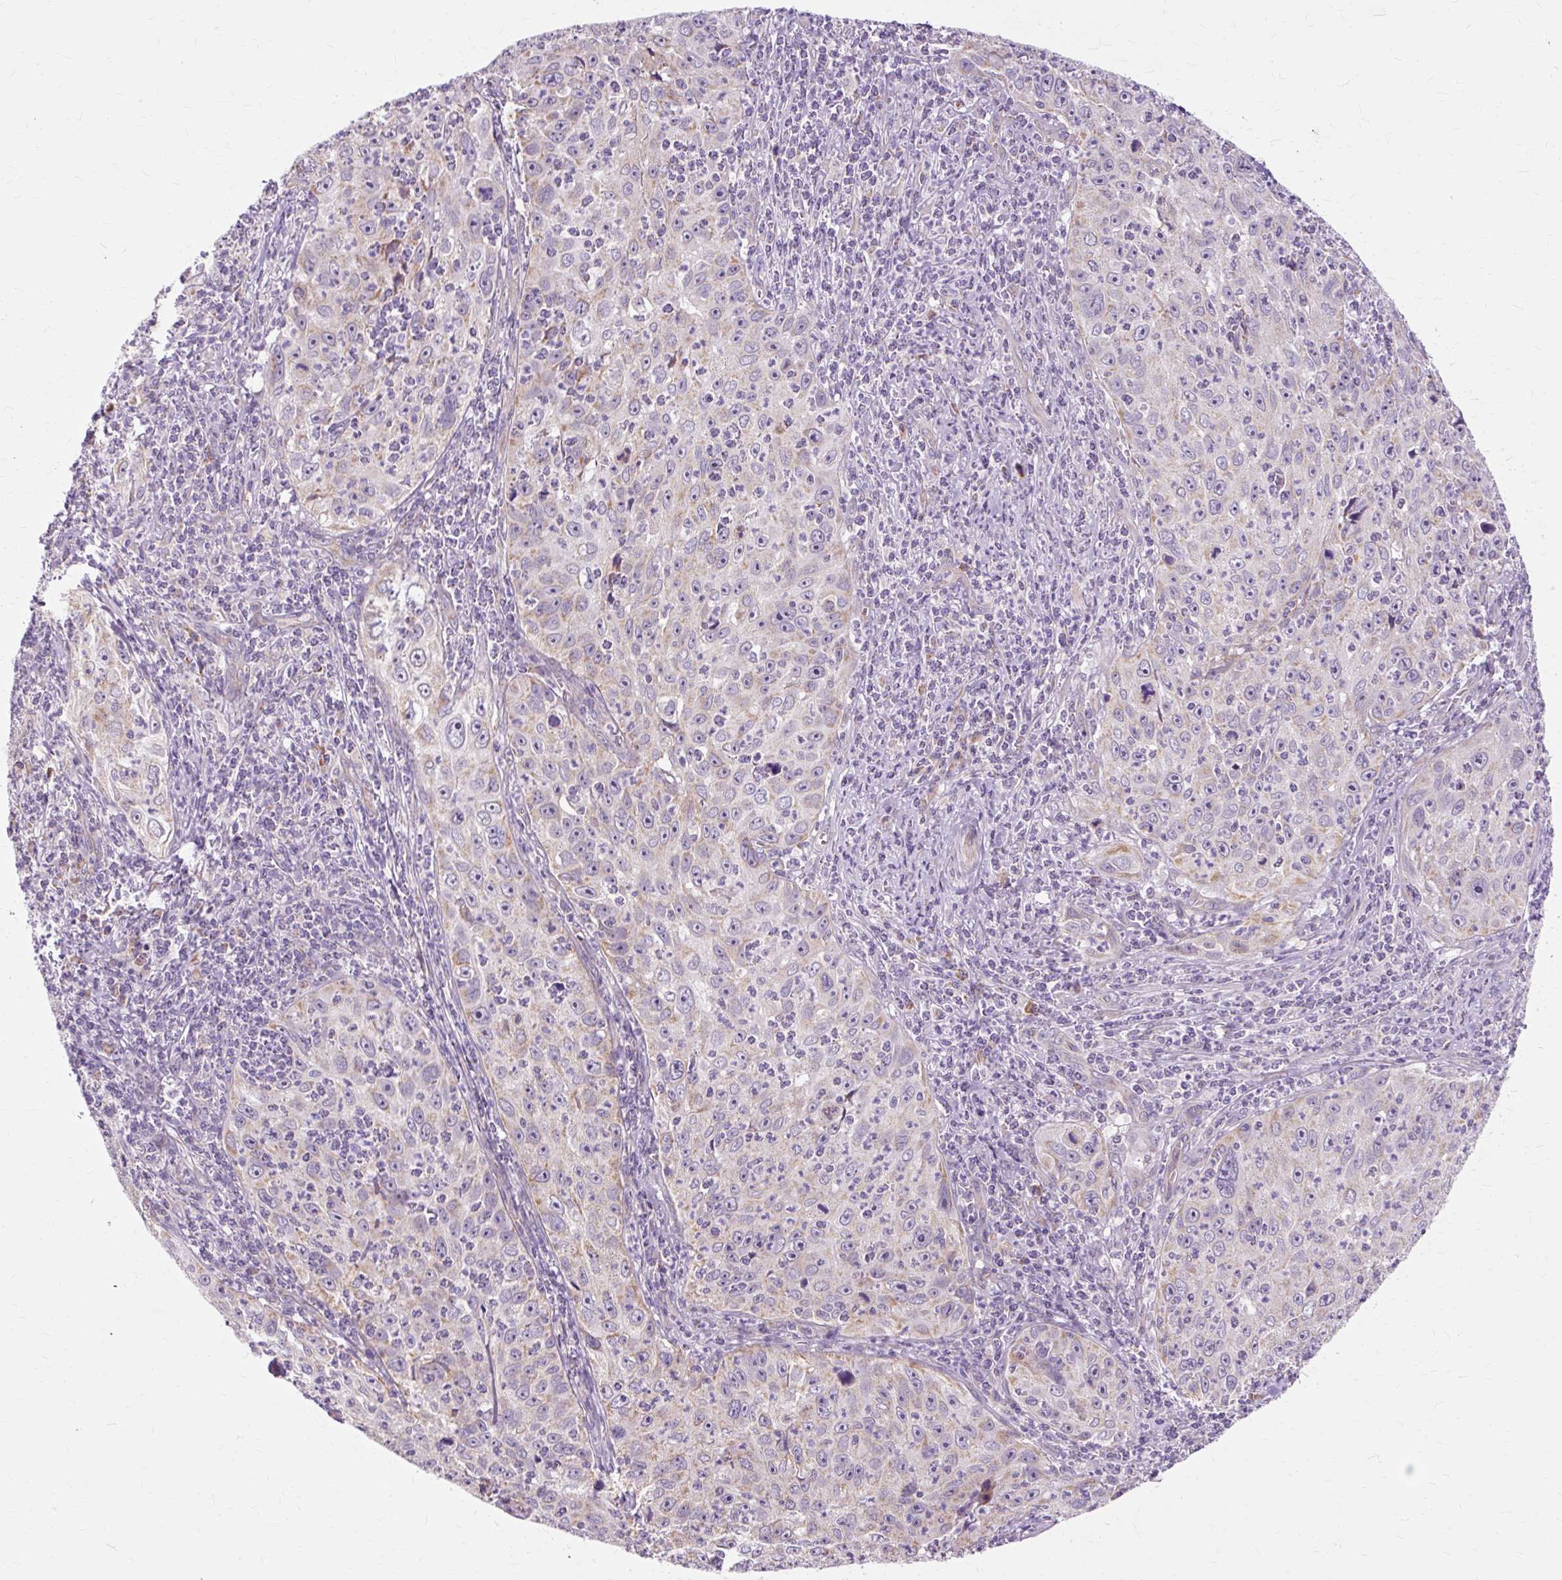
{"staining": {"intensity": "weak", "quantity": "<25%", "location": "cytoplasmic/membranous"}, "tissue": "cervical cancer", "cell_type": "Tumor cells", "image_type": "cancer", "snomed": [{"axis": "morphology", "description": "Squamous cell carcinoma, NOS"}, {"axis": "topography", "description": "Cervix"}], "caption": "Immunohistochemical staining of cervical squamous cell carcinoma reveals no significant staining in tumor cells. (Brightfield microscopy of DAB immunohistochemistry (IHC) at high magnification).", "gene": "PDZD2", "patient": {"sex": "female", "age": 30}}